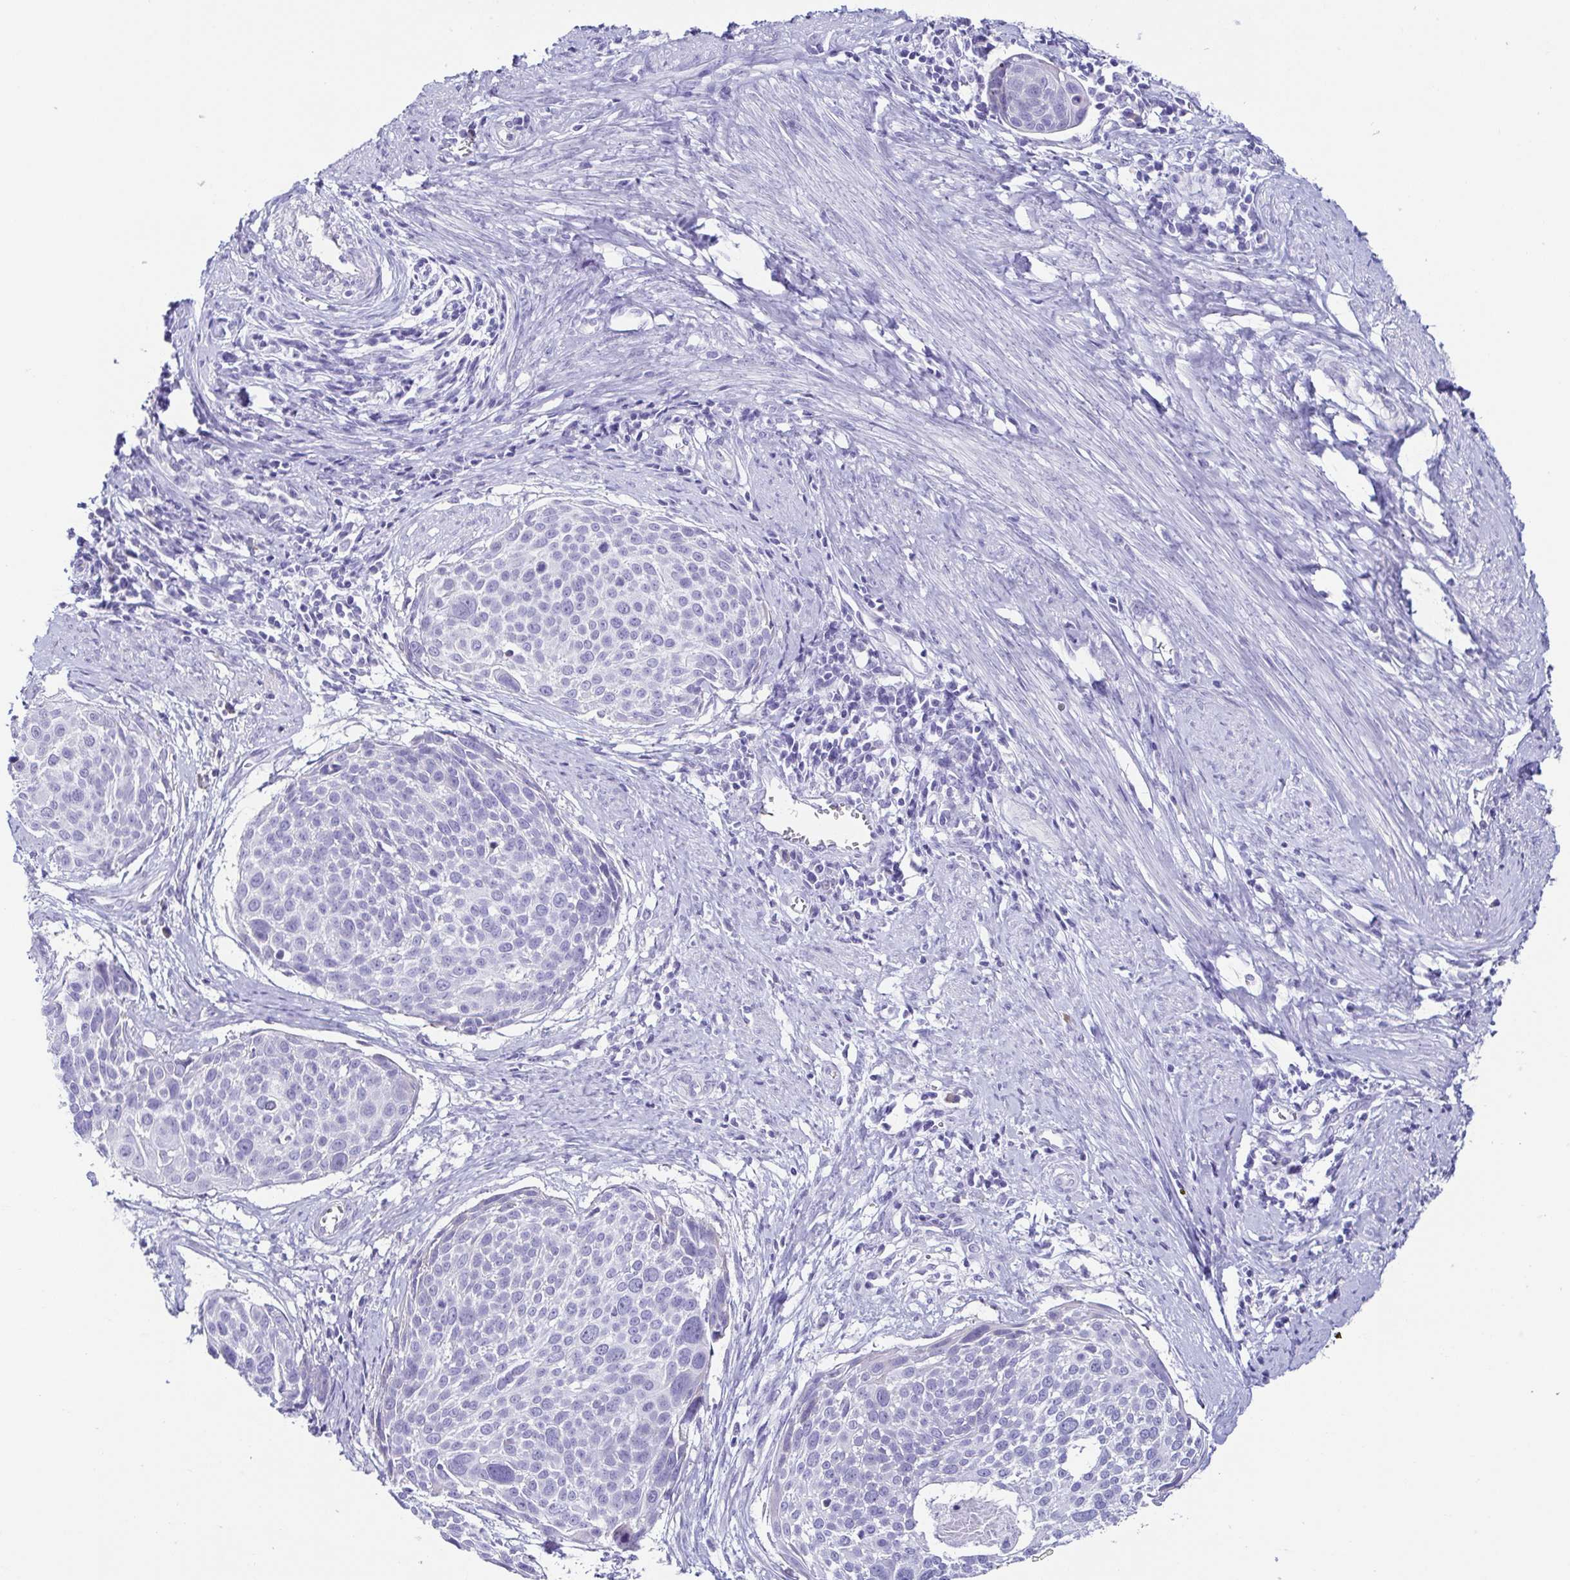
{"staining": {"intensity": "negative", "quantity": "none", "location": "none"}, "tissue": "cervical cancer", "cell_type": "Tumor cells", "image_type": "cancer", "snomed": [{"axis": "morphology", "description": "Squamous cell carcinoma, NOS"}, {"axis": "topography", "description": "Cervix"}], "caption": "A micrograph of human cervical cancer is negative for staining in tumor cells.", "gene": "TNNT2", "patient": {"sex": "female", "age": 39}}